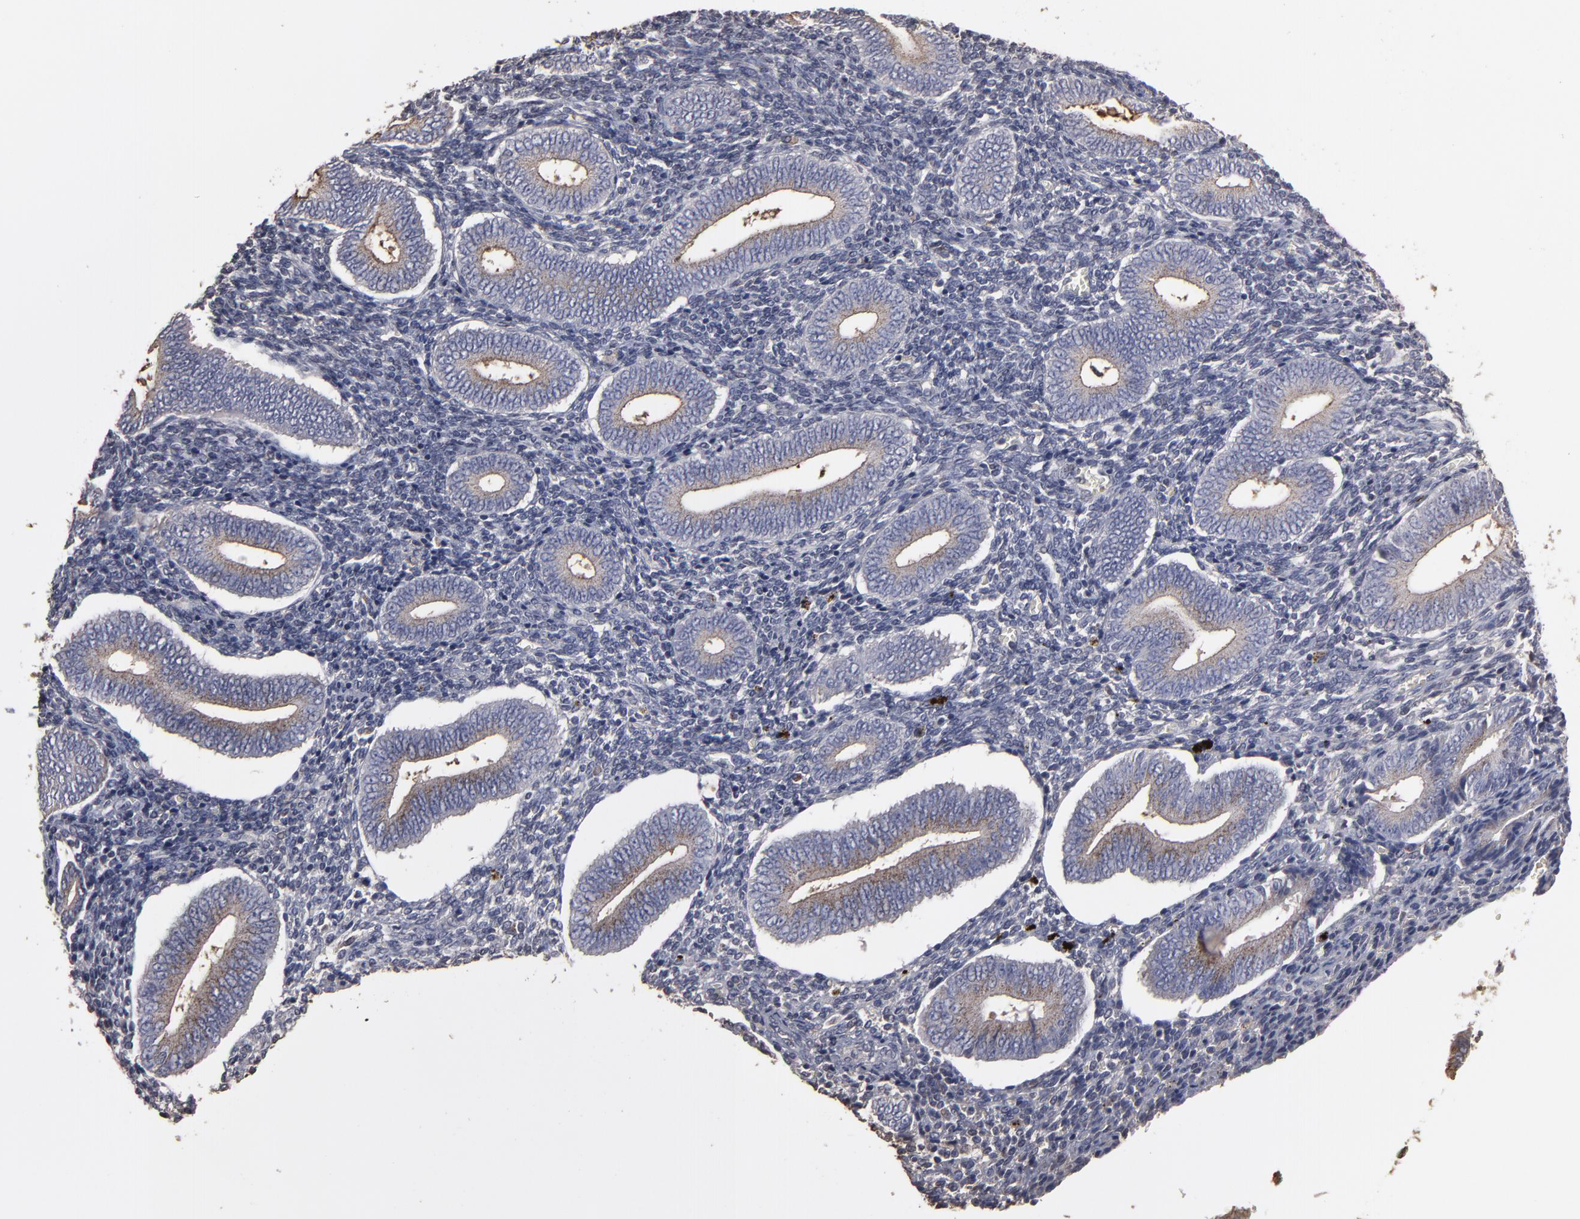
{"staining": {"intensity": "negative", "quantity": "none", "location": "none"}, "tissue": "endometrium", "cell_type": "Cells in endometrial stroma", "image_type": "normal", "snomed": [{"axis": "morphology", "description": "Normal tissue, NOS"}, {"axis": "topography", "description": "Uterus"}, {"axis": "topography", "description": "Endometrium"}], "caption": "High magnification brightfield microscopy of unremarkable endometrium stained with DAB (3,3'-diaminobenzidine) (brown) and counterstained with hematoxylin (blue): cells in endometrial stroma show no significant expression. (DAB (3,3'-diaminobenzidine) immunohistochemistry, high magnification).", "gene": "RO60", "patient": {"sex": "female", "age": 33}}